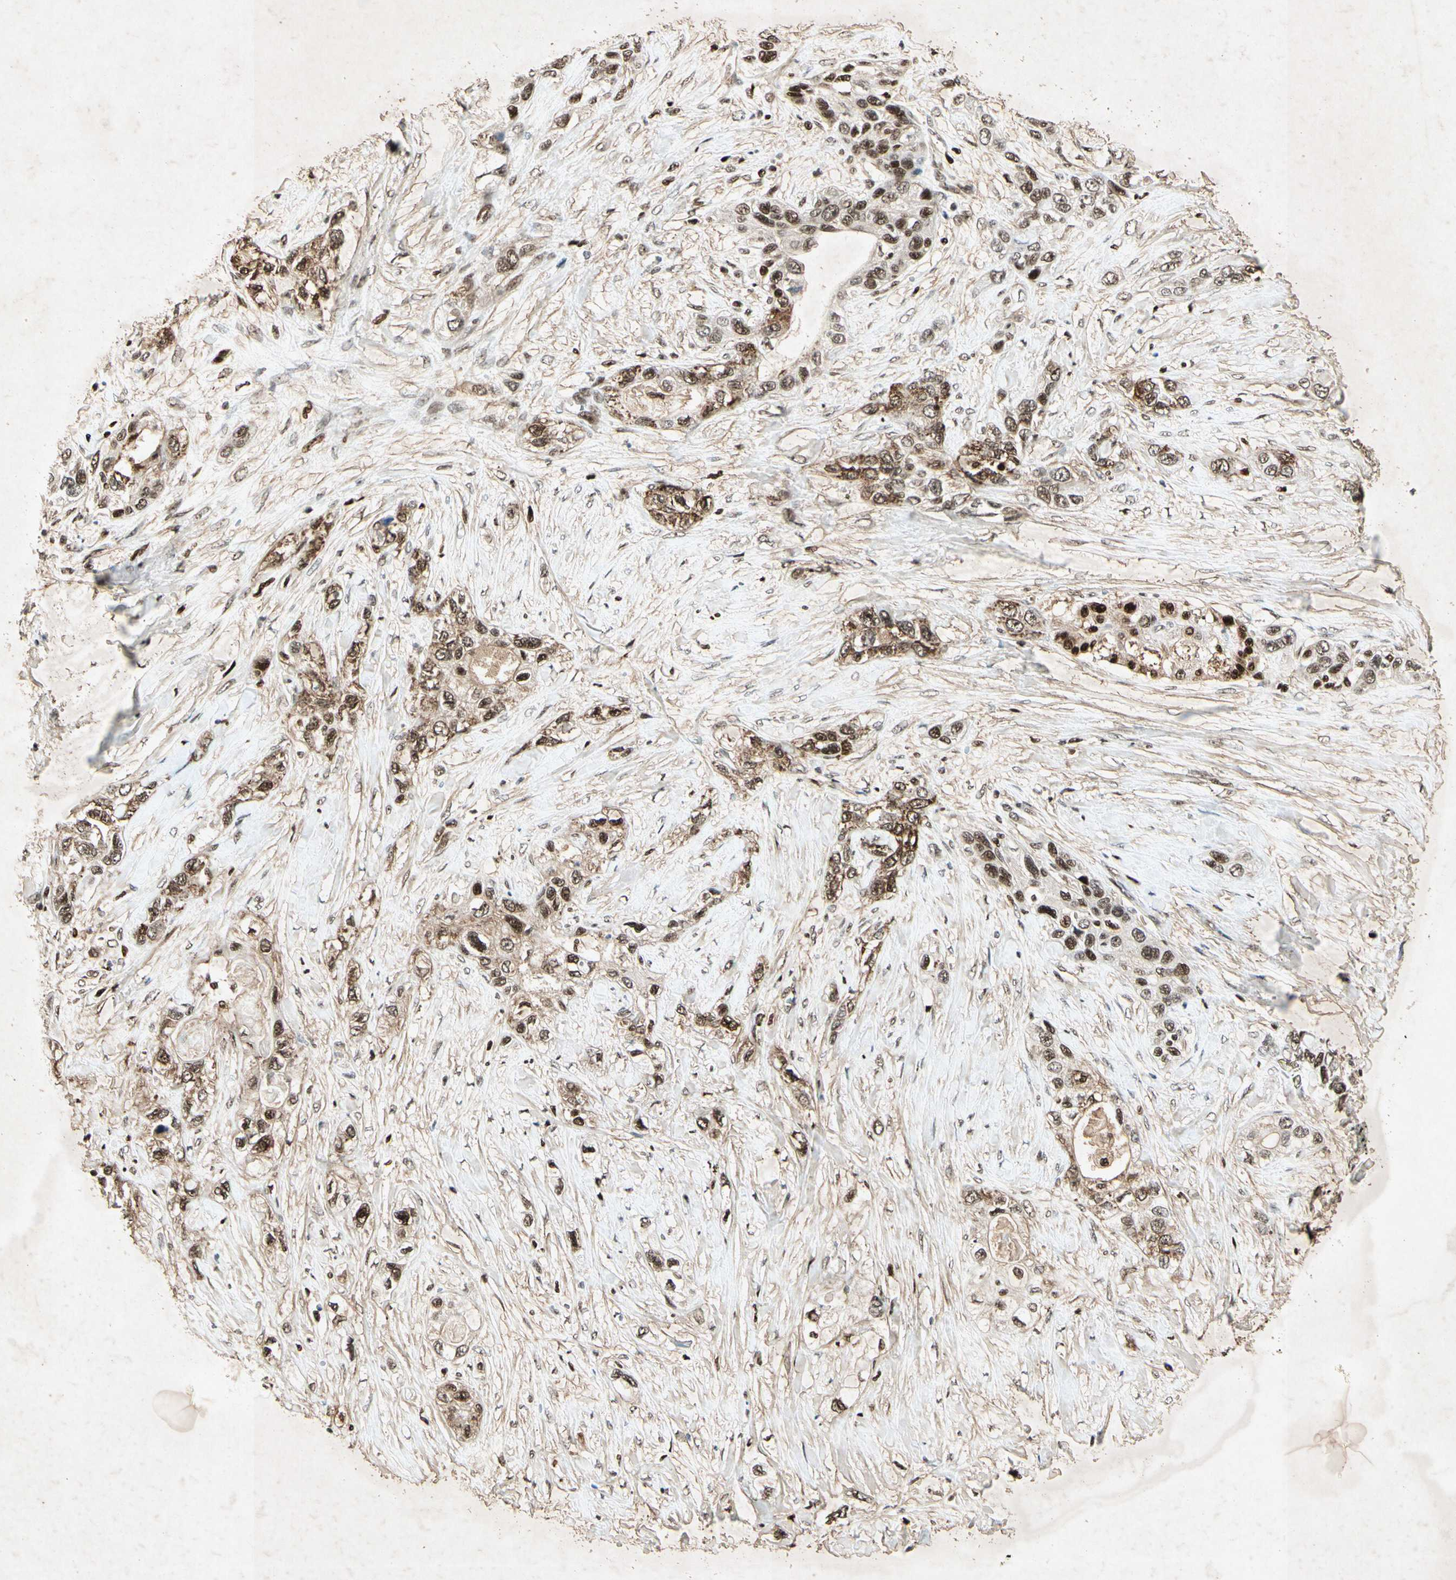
{"staining": {"intensity": "strong", "quantity": ">75%", "location": "nuclear"}, "tissue": "pancreatic cancer", "cell_type": "Tumor cells", "image_type": "cancer", "snomed": [{"axis": "morphology", "description": "Adenocarcinoma, NOS"}, {"axis": "topography", "description": "Pancreas"}], "caption": "A micrograph of pancreatic adenocarcinoma stained for a protein demonstrates strong nuclear brown staining in tumor cells. (IHC, brightfield microscopy, high magnification).", "gene": "RNF43", "patient": {"sex": "female", "age": 70}}